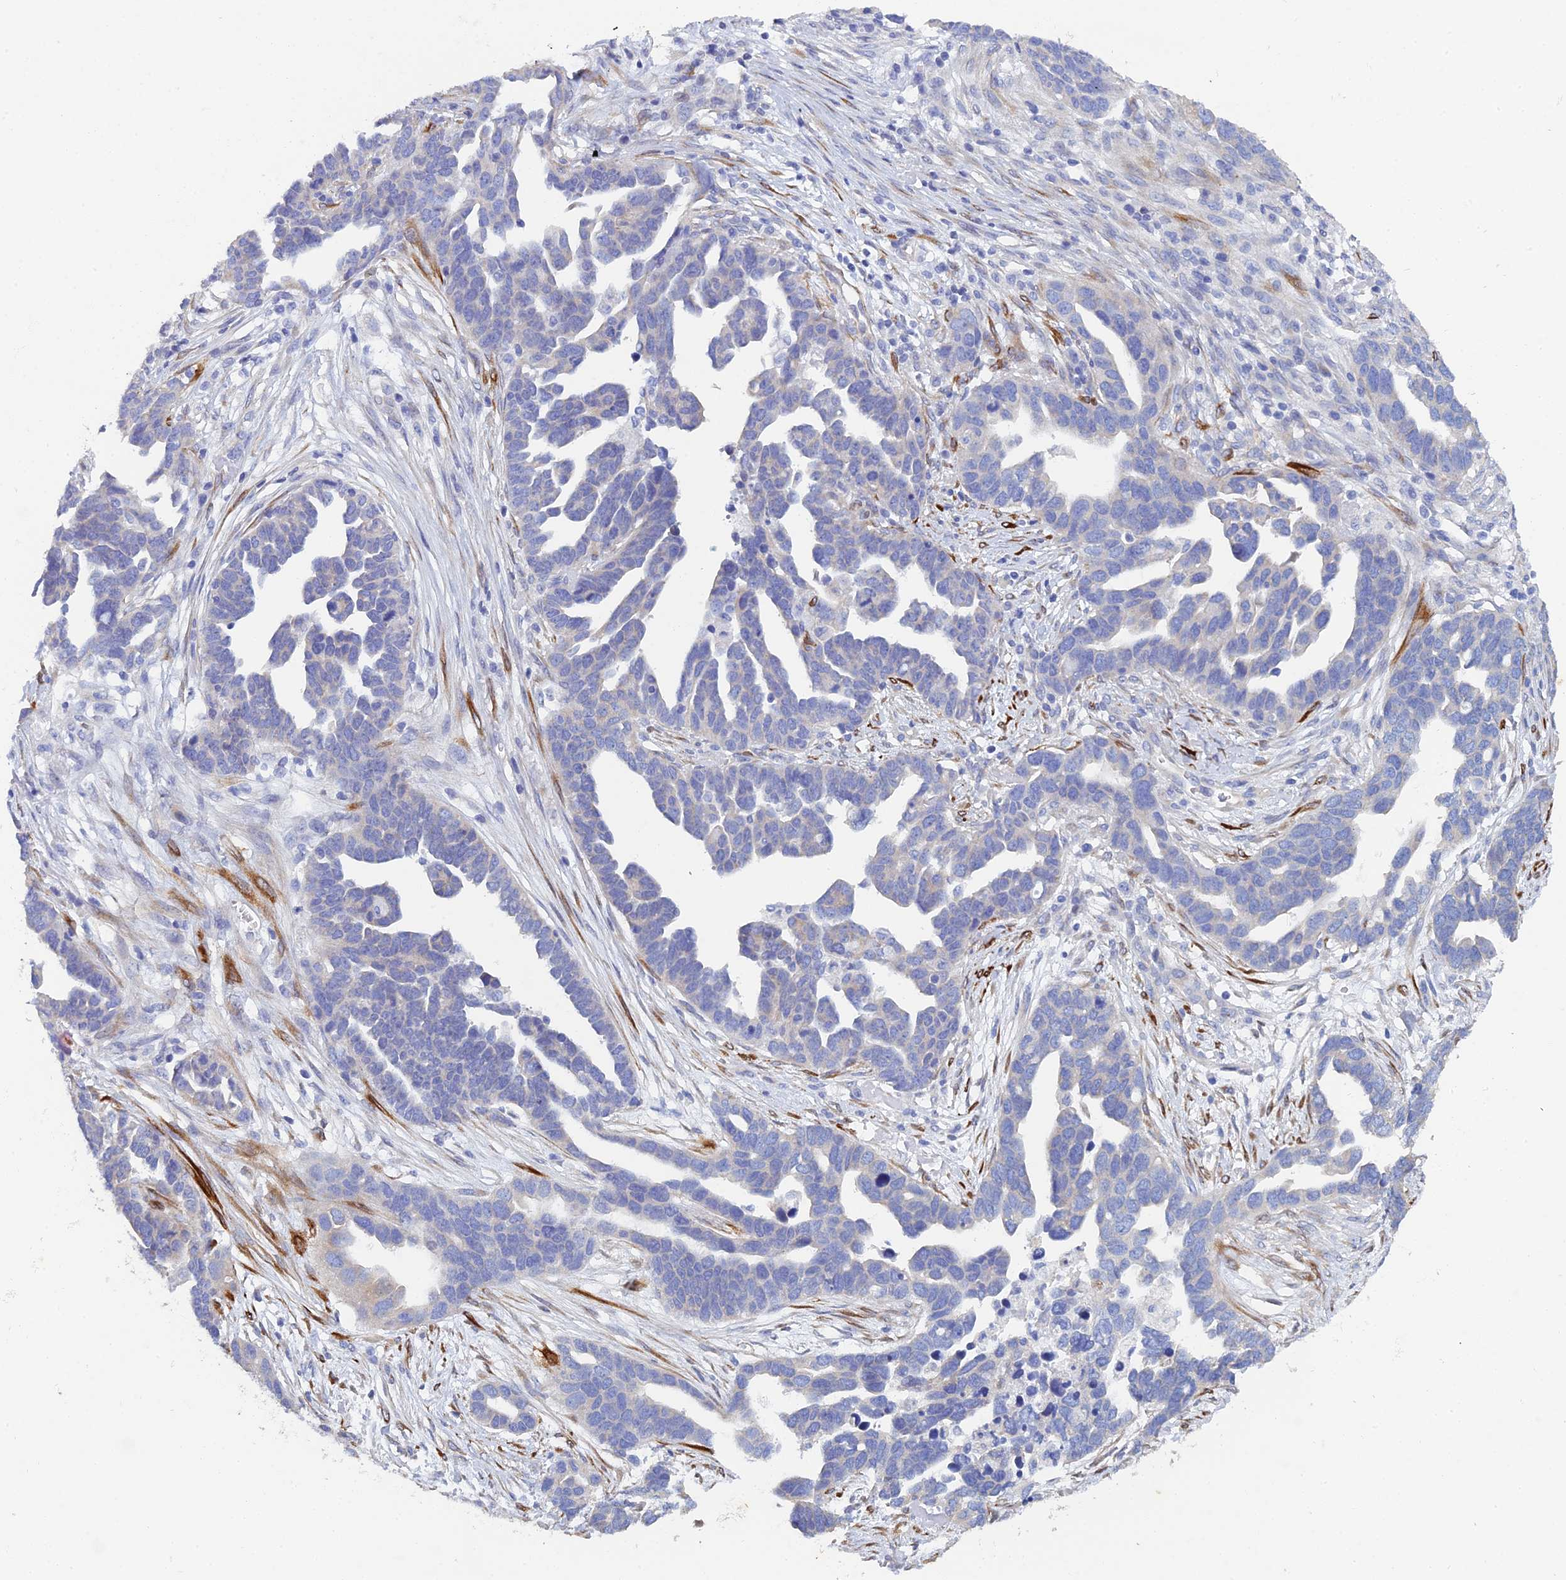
{"staining": {"intensity": "negative", "quantity": "none", "location": "none"}, "tissue": "ovarian cancer", "cell_type": "Tumor cells", "image_type": "cancer", "snomed": [{"axis": "morphology", "description": "Cystadenocarcinoma, serous, NOS"}, {"axis": "topography", "description": "Ovary"}], "caption": "Ovarian serous cystadenocarcinoma was stained to show a protein in brown. There is no significant staining in tumor cells.", "gene": "PCDHA8", "patient": {"sex": "female", "age": 54}}